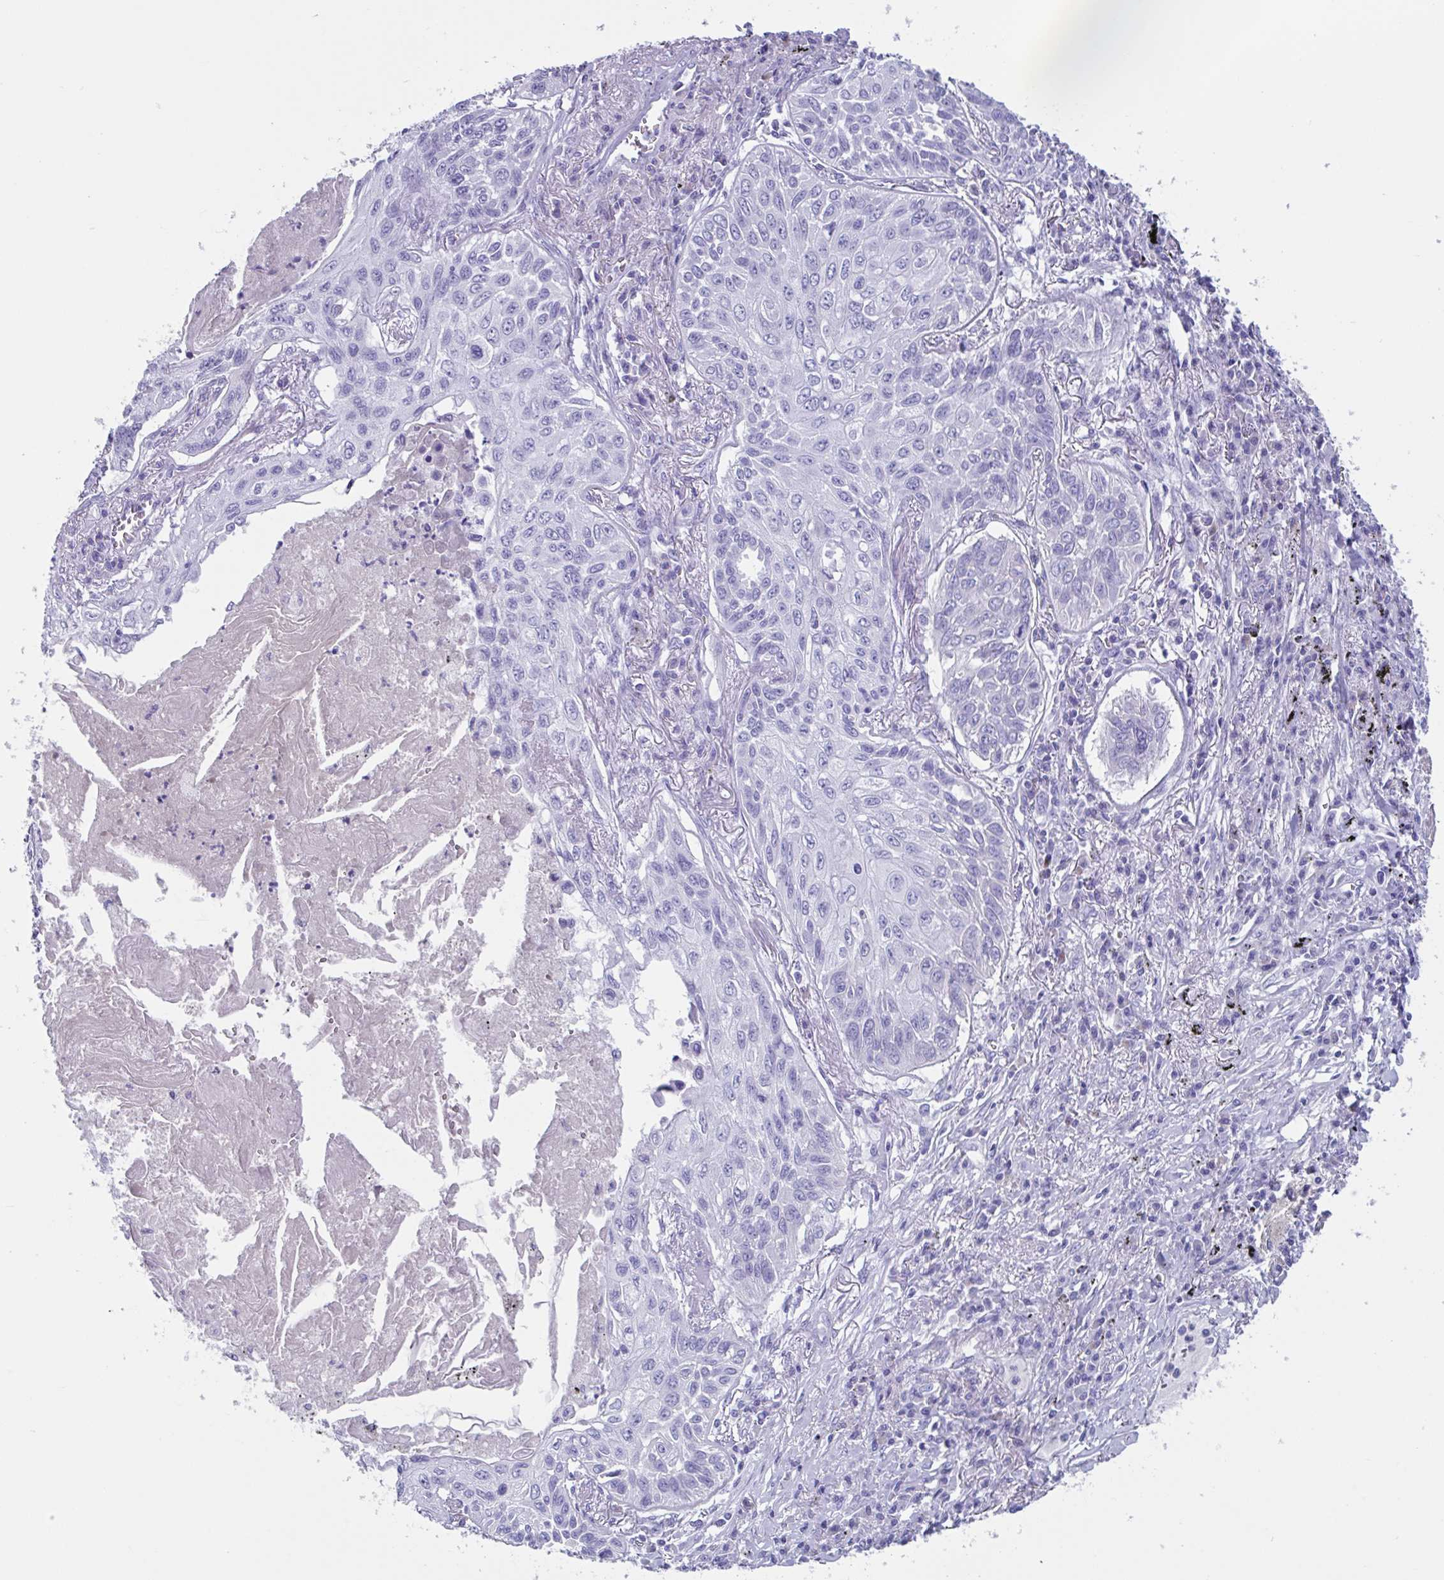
{"staining": {"intensity": "negative", "quantity": "none", "location": "none"}, "tissue": "lung cancer", "cell_type": "Tumor cells", "image_type": "cancer", "snomed": [{"axis": "morphology", "description": "Squamous cell carcinoma, NOS"}, {"axis": "topography", "description": "Lung"}], "caption": "This is a image of immunohistochemistry (IHC) staining of lung cancer, which shows no staining in tumor cells.", "gene": "USP35", "patient": {"sex": "male", "age": 75}}